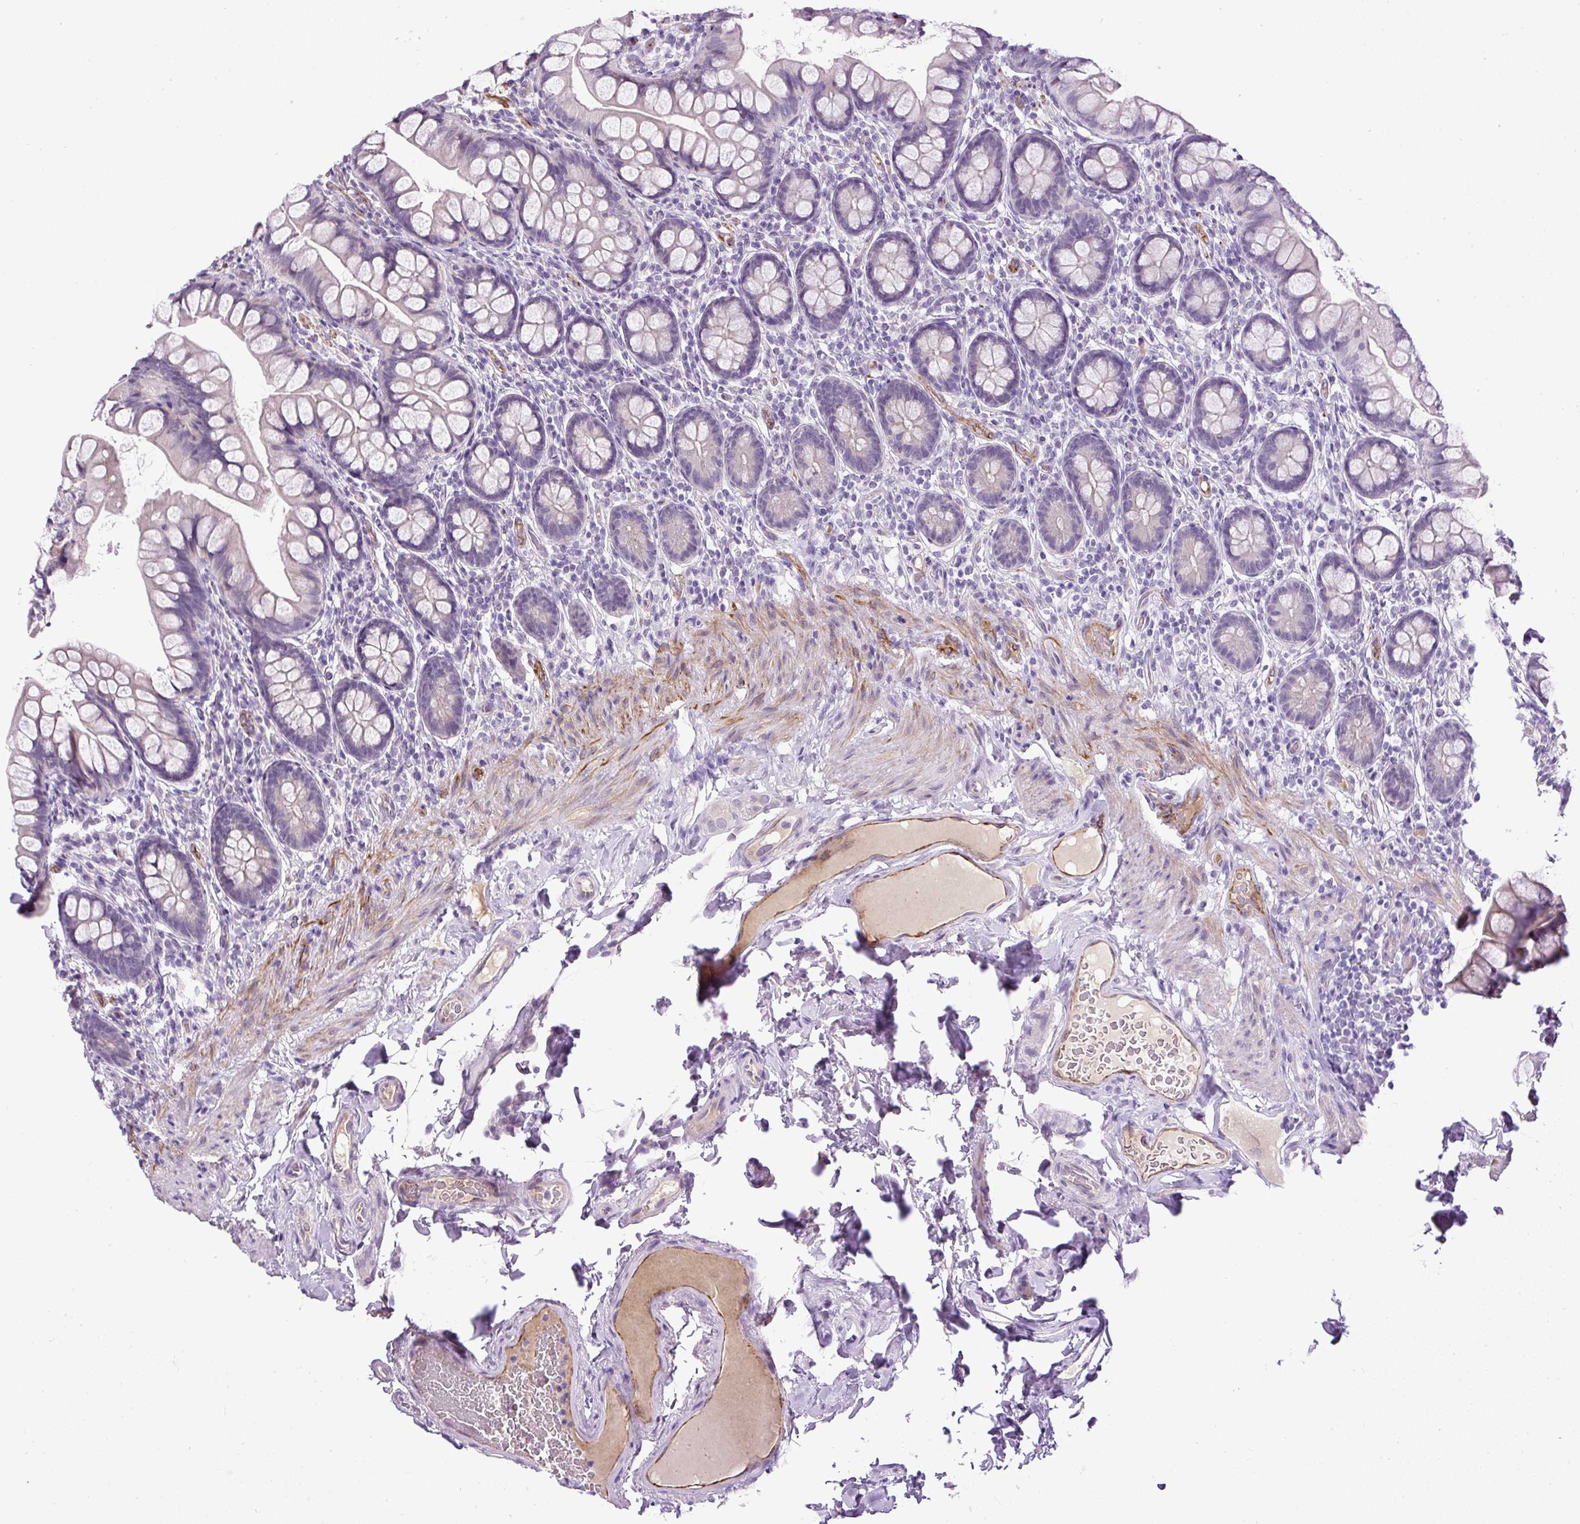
{"staining": {"intensity": "negative", "quantity": "none", "location": "none"}, "tissue": "small intestine", "cell_type": "Glandular cells", "image_type": "normal", "snomed": [{"axis": "morphology", "description": "Normal tissue, NOS"}, {"axis": "topography", "description": "Small intestine"}], "caption": "There is no significant staining in glandular cells of small intestine. Brightfield microscopy of IHC stained with DAB (brown) and hematoxylin (blue), captured at high magnification.", "gene": "LEFTY1", "patient": {"sex": "male", "age": 70}}